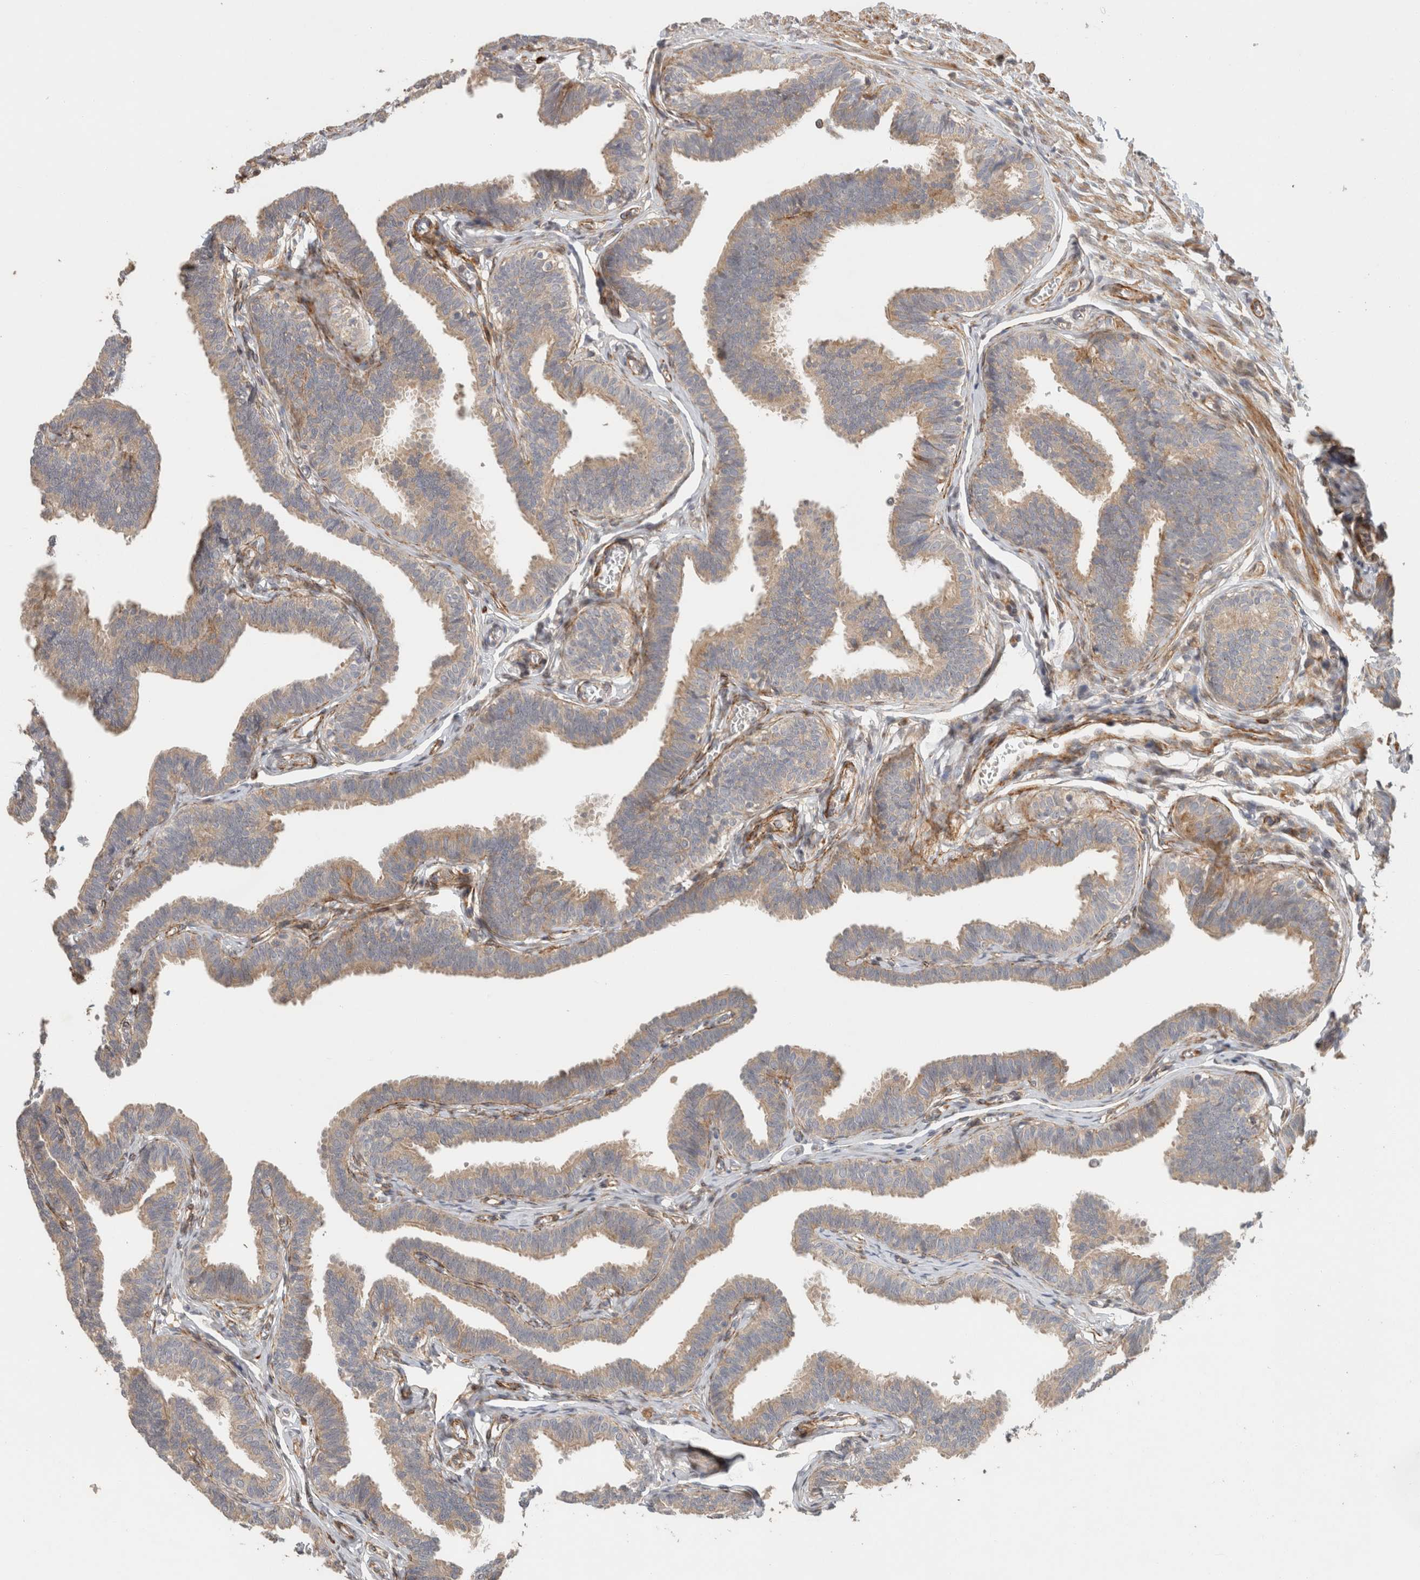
{"staining": {"intensity": "weak", "quantity": "25%-75%", "location": "cytoplasmic/membranous"}, "tissue": "fallopian tube", "cell_type": "Glandular cells", "image_type": "normal", "snomed": [{"axis": "morphology", "description": "Normal tissue, NOS"}, {"axis": "topography", "description": "Fallopian tube"}, {"axis": "topography", "description": "Ovary"}], "caption": "This photomicrograph shows immunohistochemistry staining of unremarkable human fallopian tube, with low weak cytoplasmic/membranous positivity in about 25%-75% of glandular cells.", "gene": "SIPA1L2", "patient": {"sex": "female", "age": 23}}